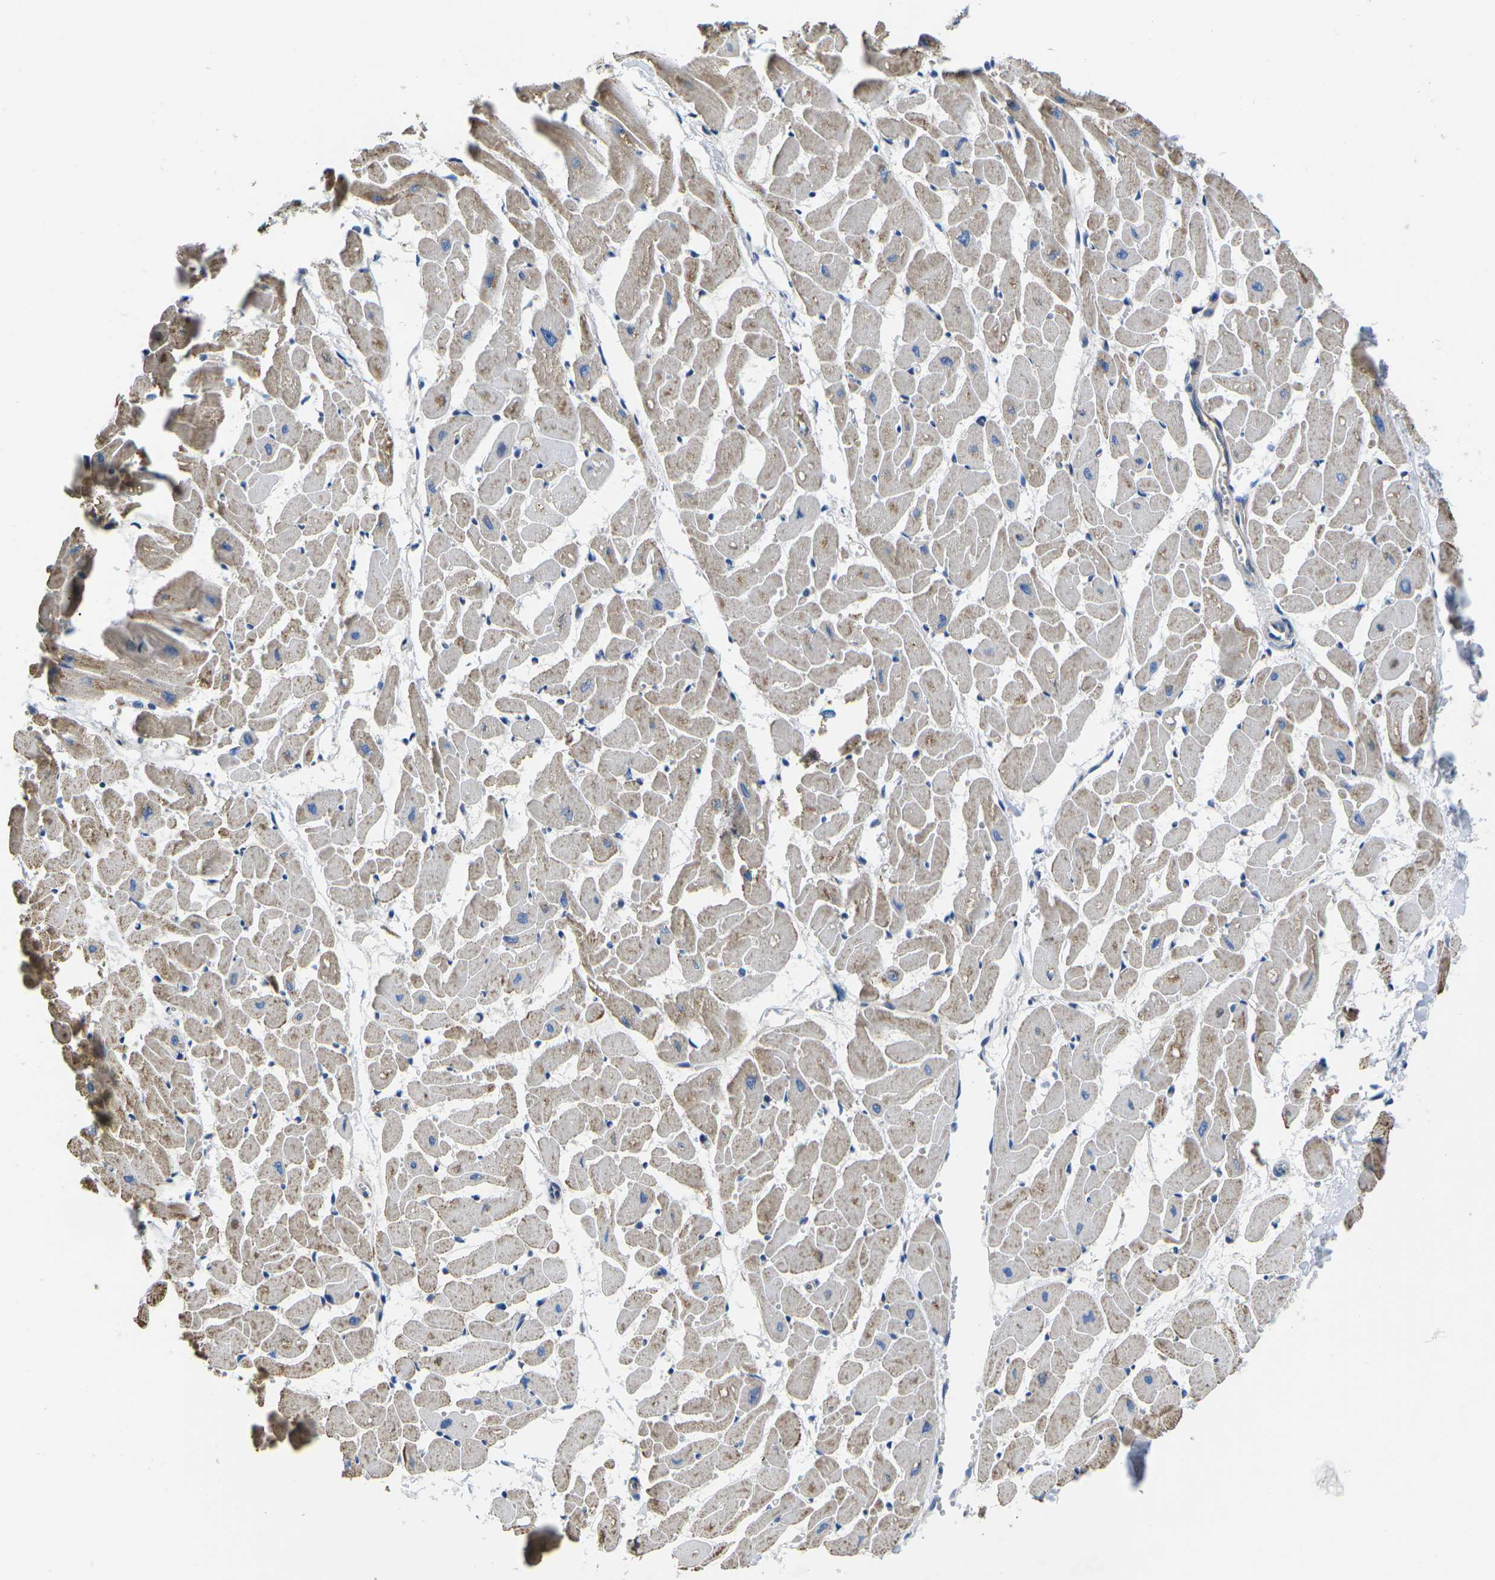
{"staining": {"intensity": "moderate", "quantity": ">75%", "location": "cytoplasmic/membranous"}, "tissue": "heart muscle", "cell_type": "Cardiomyocytes", "image_type": "normal", "snomed": [{"axis": "morphology", "description": "Normal tissue, NOS"}, {"axis": "topography", "description": "Heart"}], "caption": "The immunohistochemical stain labels moderate cytoplasmic/membranous positivity in cardiomyocytes of benign heart muscle. Immunohistochemistry (ihc) stains the protein of interest in brown and the nuclei are stained blue.", "gene": "TMEFF2", "patient": {"sex": "female", "age": 19}}